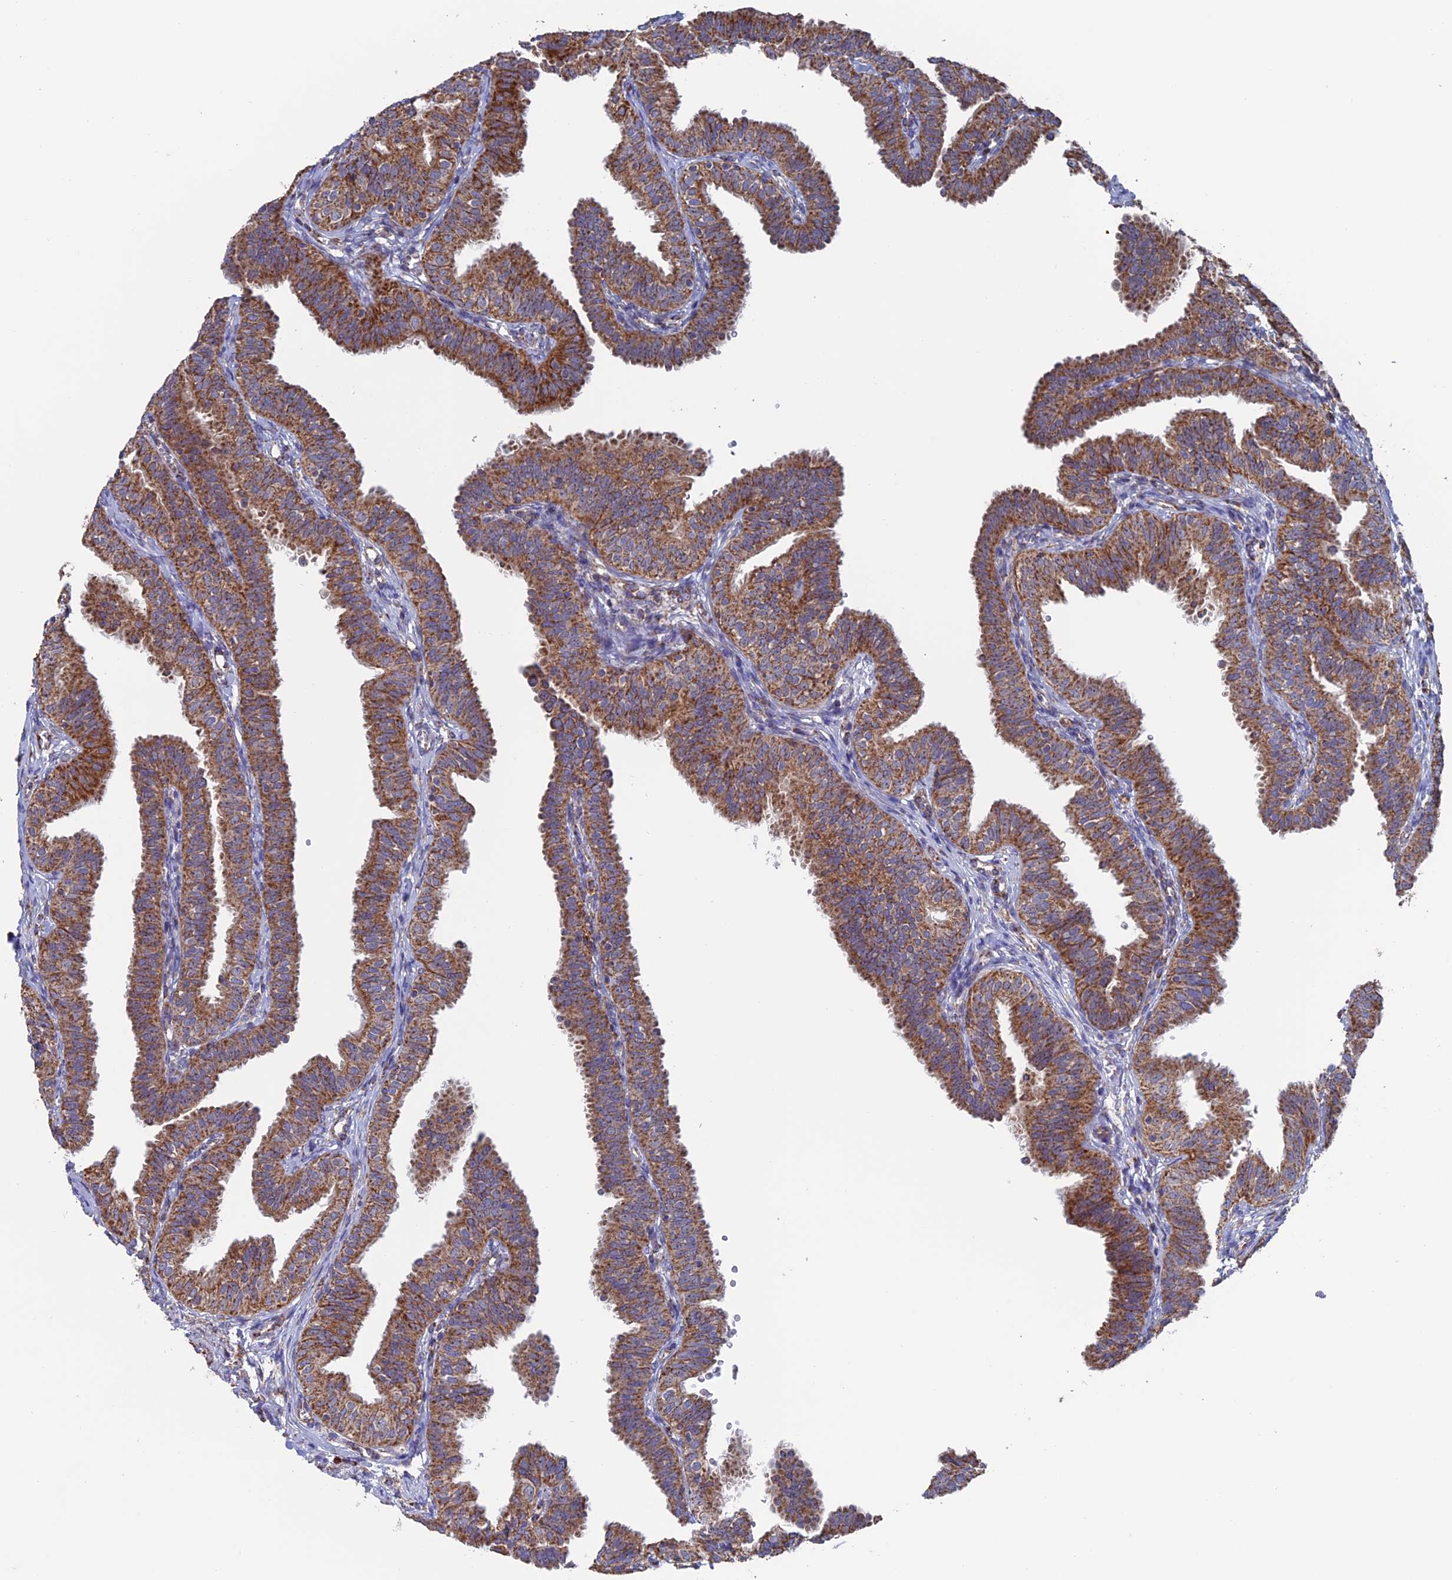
{"staining": {"intensity": "moderate", "quantity": ">75%", "location": "cytoplasmic/membranous"}, "tissue": "fallopian tube", "cell_type": "Glandular cells", "image_type": "normal", "snomed": [{"axis": "morphology", "description": "Normal tissue, NOS"}, {"axis": "topography", "description": "Fallopian tube"}], "caption": "This histopathology image shows IHC staining of benign fallopian tube, with medium moderate cytoplasmic/membranous positivity in approximately >75% of glandular cells.", "gene": "DTYMK", "patient": {"sex": "female", "age": 35}}